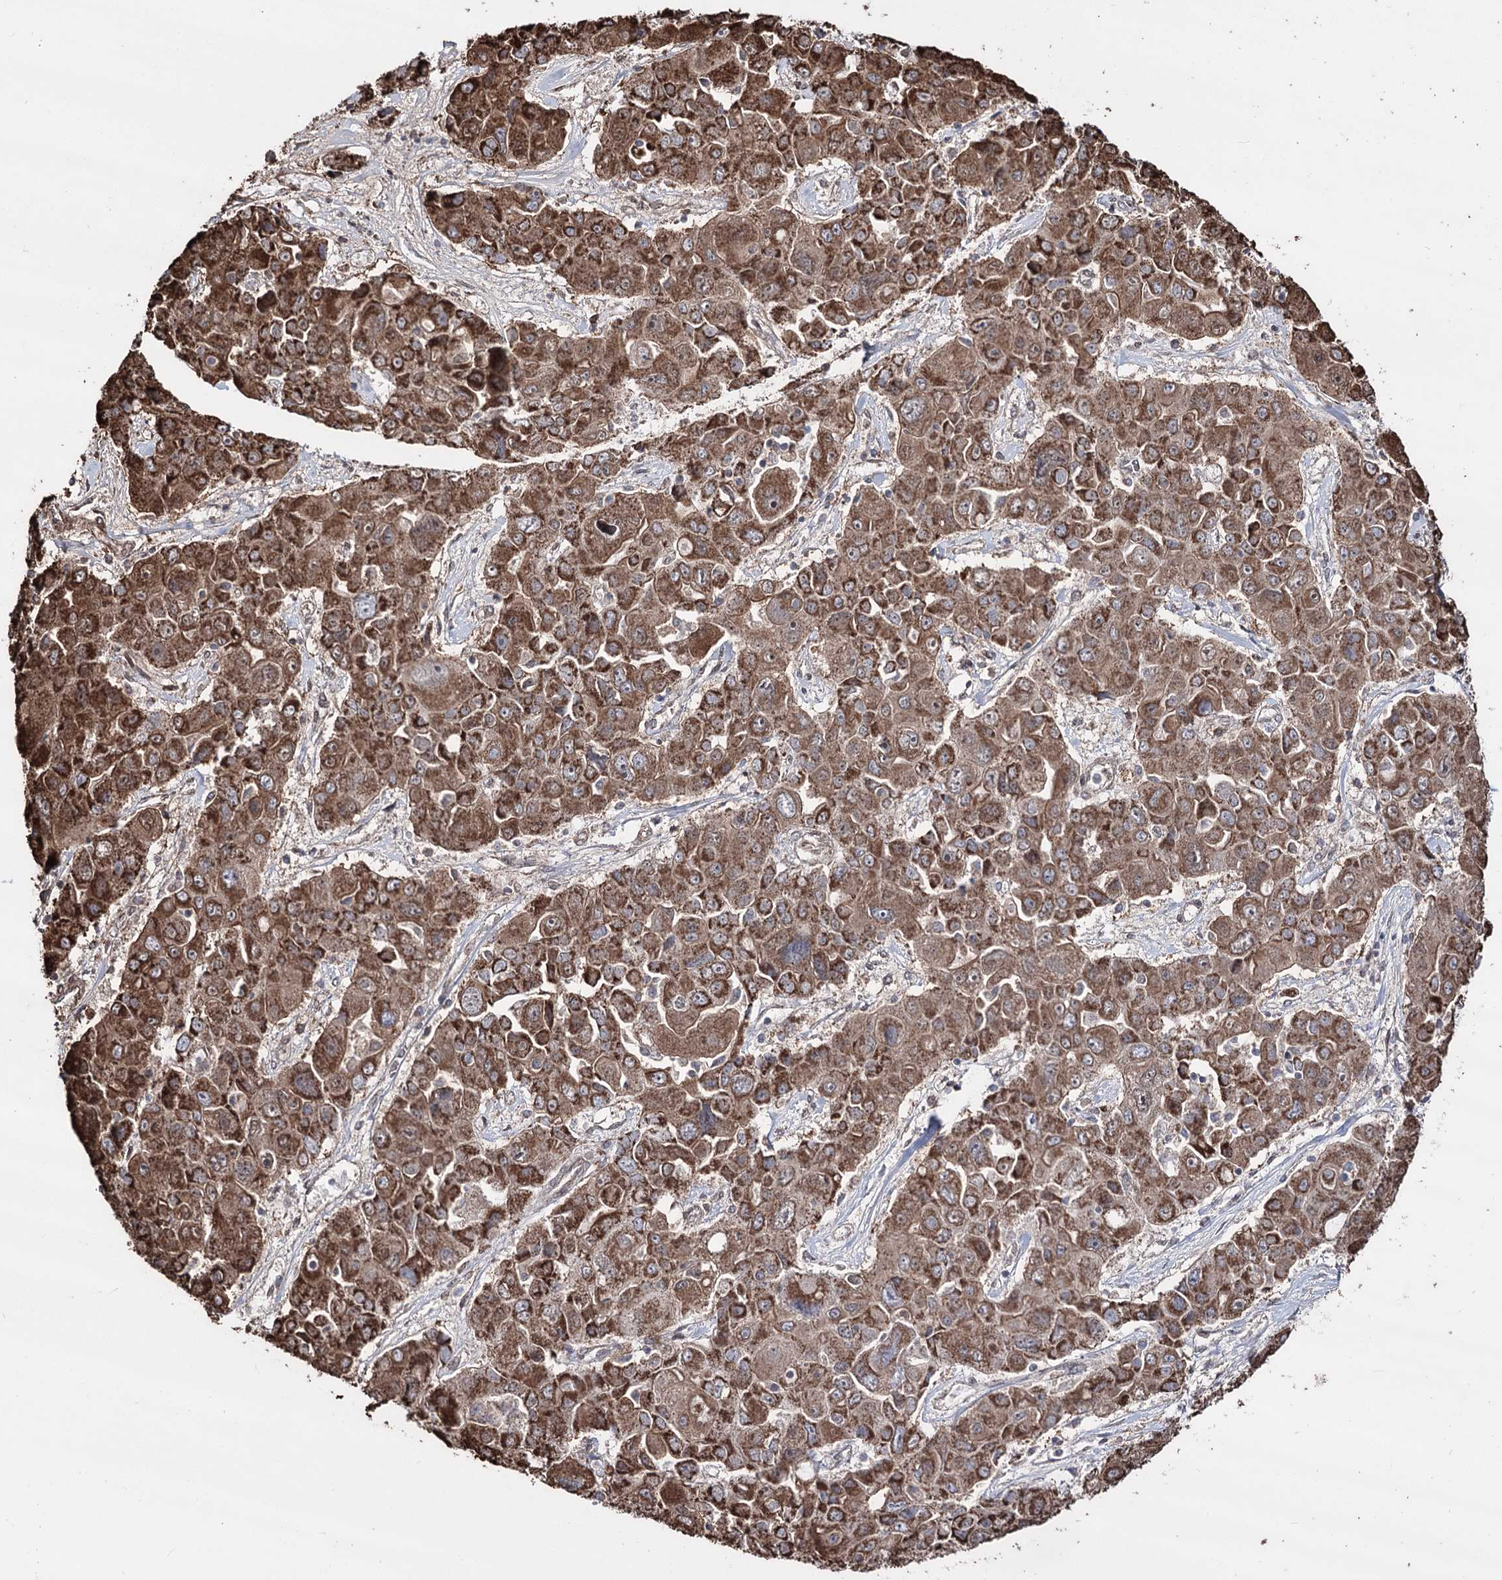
{"staining": {"intensity": "strong", "quantity": ">75%", "location": "cytoplasmic/membranous"}, "tissue": "liver cancer", "cell_type": "Tumor cells", "image_type": "cancer", "snomed": [{"axis": "morphology", "description": "Cholangiocarcinoma"}, {"axis": "topography", "description": "Liver"}], "caption": "Protein analysis of liver cancer (cholangiocarcinoma) tissue demonstrates strong cytoplasmic/membranous expression in approximately >75% of tumor cells.", "gene": "CREB3L4", "patient": {"sex": "male", "age": 67}}